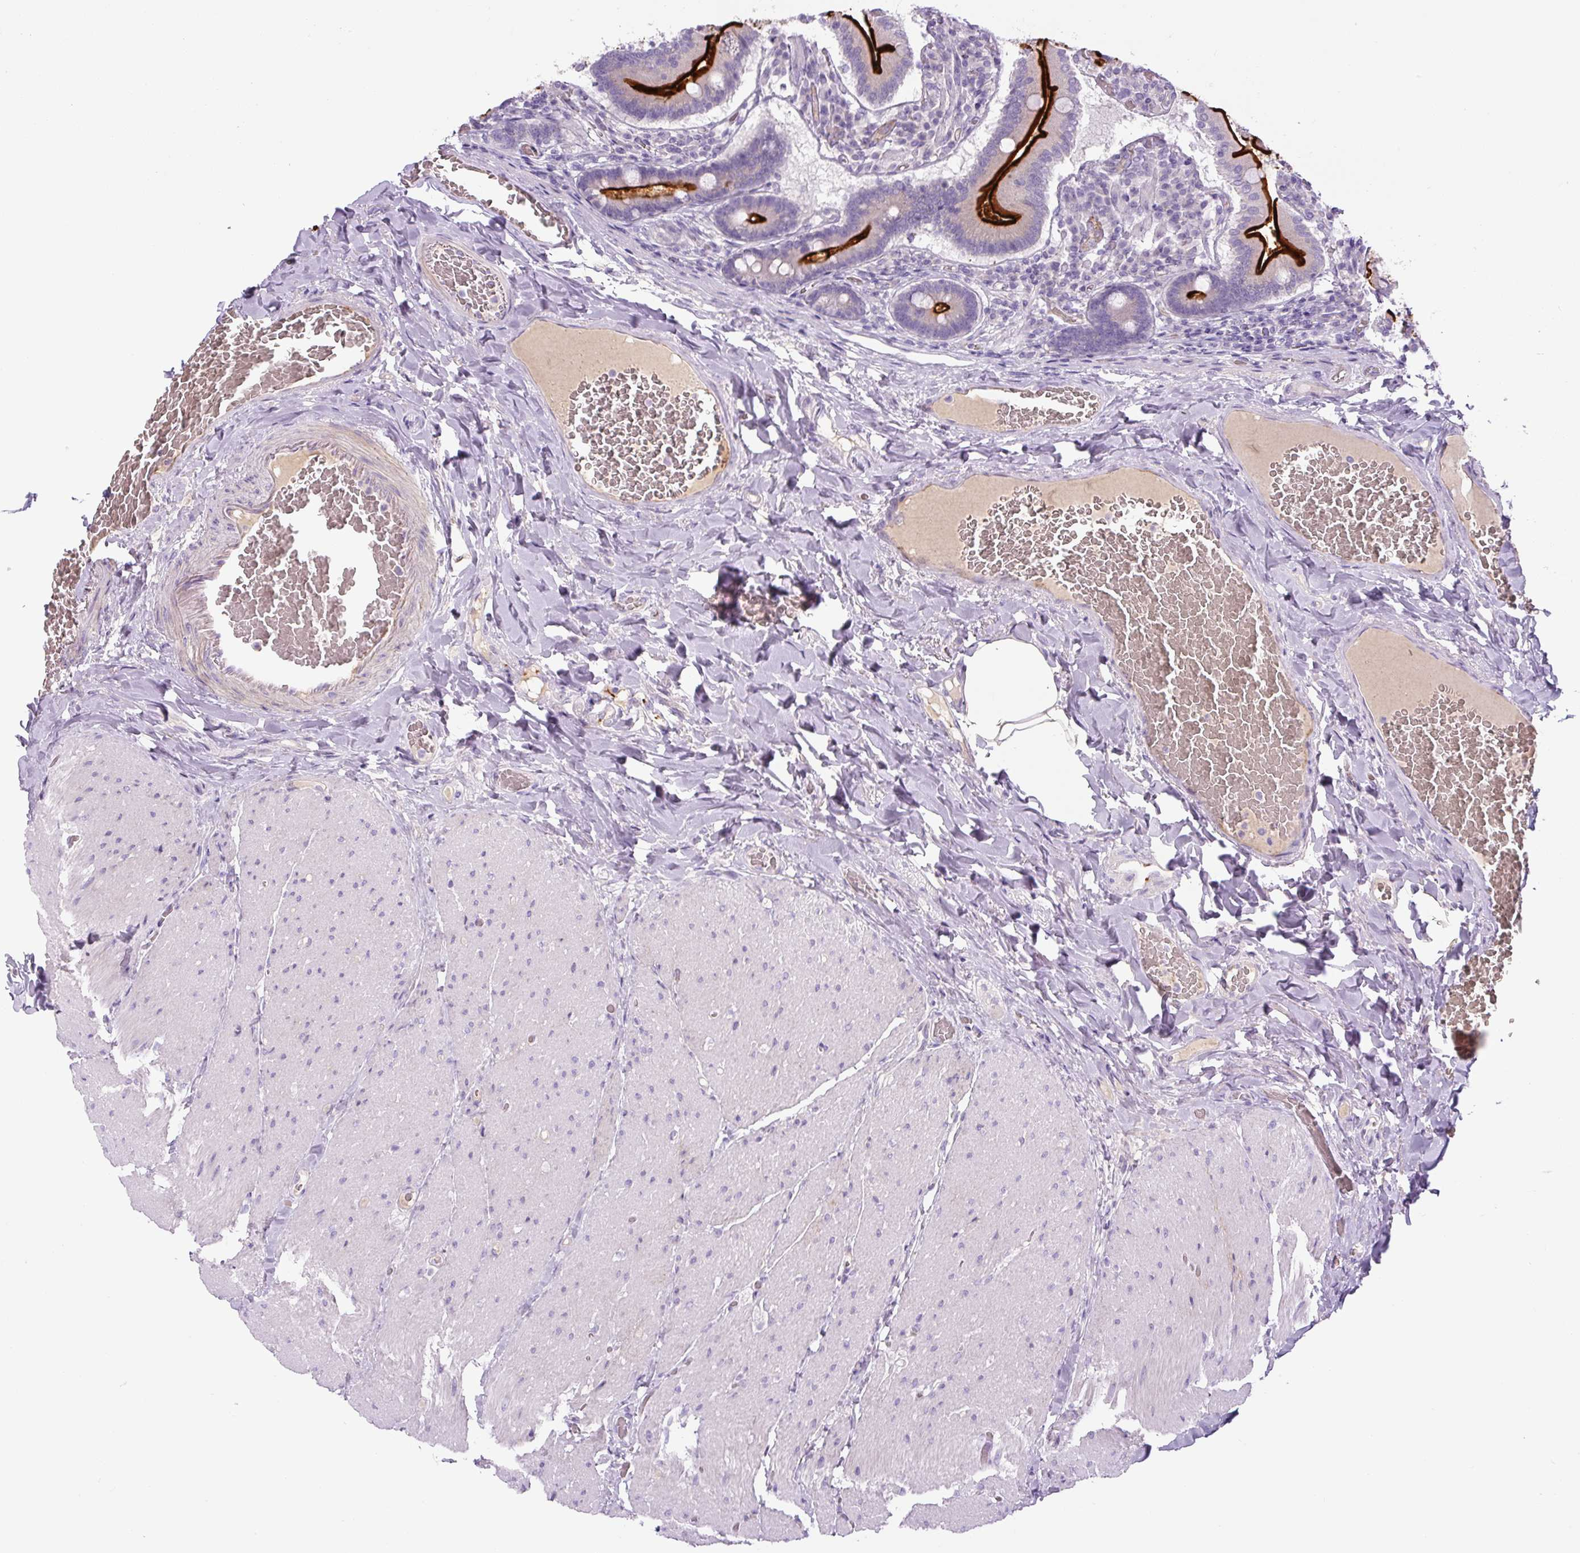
{"staining": {"intensity": "strong", "quantity": "25%-75%", "location": "cytoplasmic/membranous"}, "tissue": "duodenum", "cell_type": "Glandular cells", "image_type": "normal", "snomed": [{"axis": "morphology", "description": "Normal tissue, NOS"}, {"axis": "topography", "description": "Duodenum"}], "caption": "A micrograph of human duodenum stained for a protein demonstrates strong cytoplasmic/membranous brown staining in glandular cells. (Stains: DAB (3,3'-diaminobenzidine) in brown, nuclei in blue, Microscopy: brightfield microscopy at high magnification).", "gene": "RSPO4", "patient": {"sex": "female", "age": 62}}